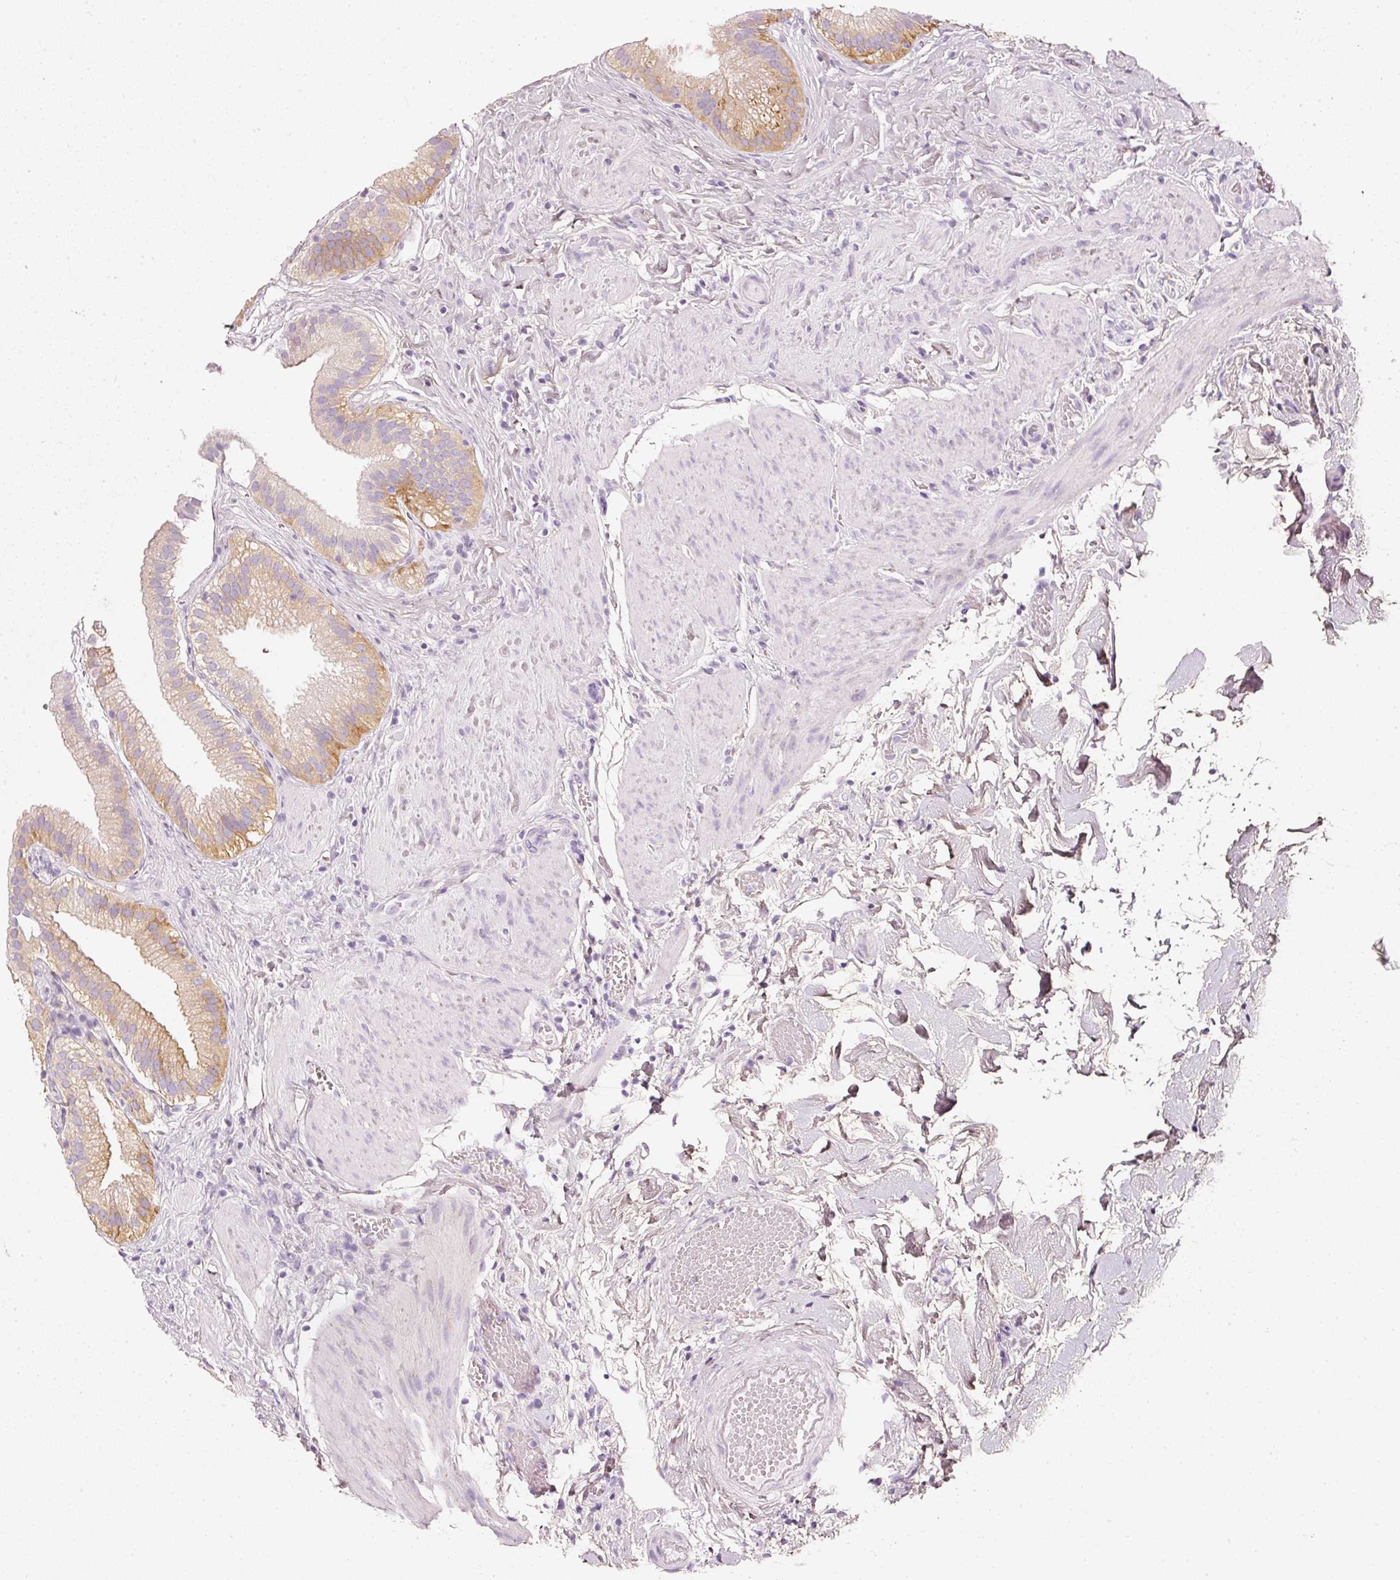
{"staining": {"intensity": "moderate", "quantity": "25%-75%", "location": "cytoplasmic/membranous"}, "tissue": "gallbladder", "cell_type": "Glandular cells", "image_type": "normal", "snomed": [{"axis": "morphology", "description": "Normal tissue, NOS"}, {"axis": "topography", "description": "Gallbladder"}], "caption": "Moderate cytoplasmic/membranous staining for a protein is seen in approximately 25%-75% of glandular cells of benign gallbladder using immunohistochemistry (IHC).", "gene": "PDXDC1", "patient": {"sex": "female", "age": 63}}